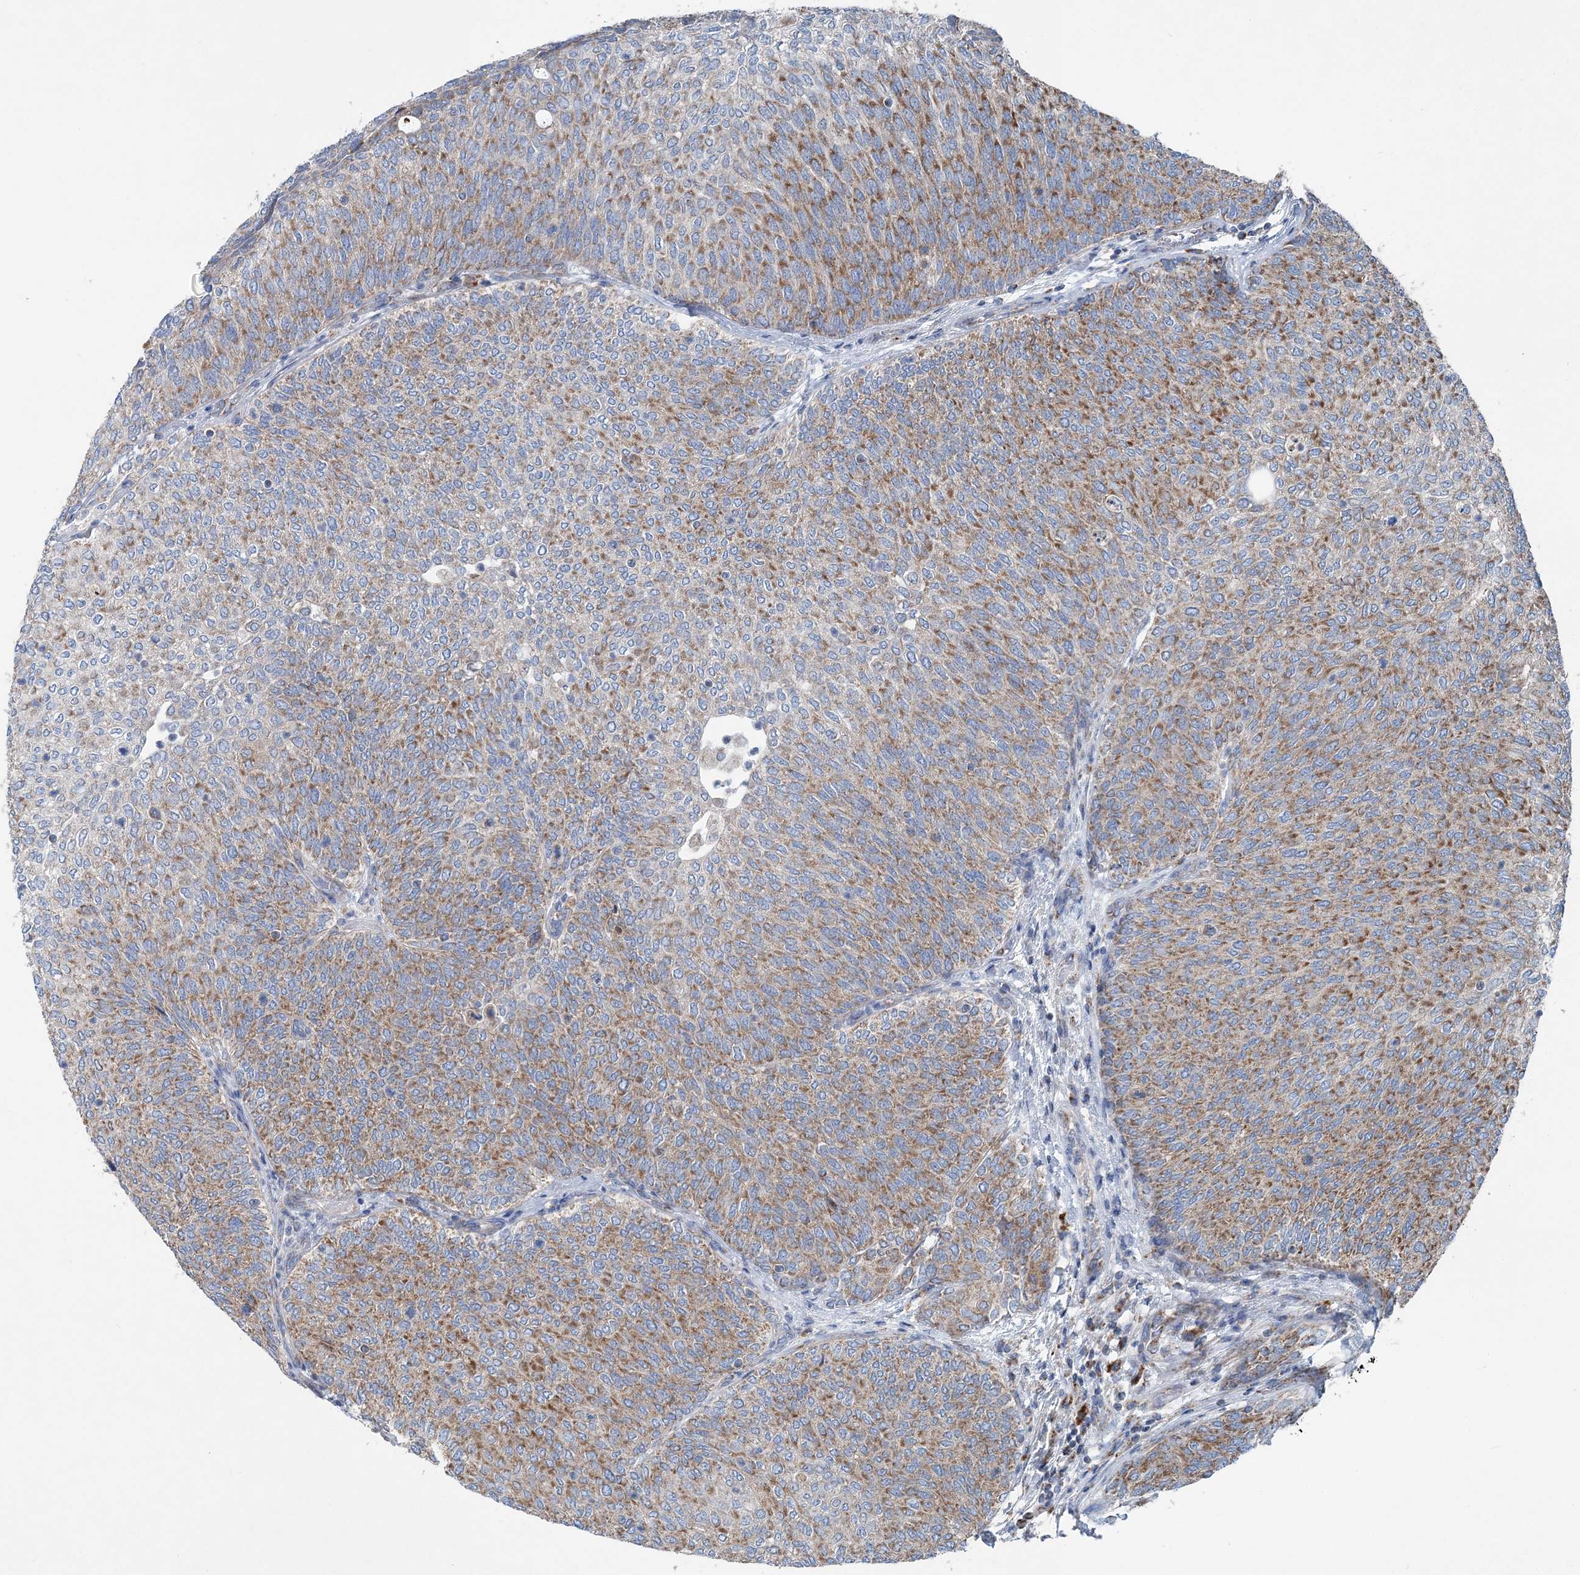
{"staining": {"intensity": "moderate", "quantity": ">75%", "location": "cytoplasmic/membranous"}, "tissue": "urothelial cancer", "cell_type": "Tumor cells", "image_type": "cancer", "snomed": [{"axis": "morphology", "description": "Urothelial carcinoma, Low grade"}, {"axis": "topography", "description": "Urinary bladder"}], "caption": "IHC image of low-grade urothelial carcinoma stained for a protein (brown), which displays medium levels of moderate cytoplasmic/membranous positivity in approximately >75% of tumor cells.", "gene": "SPAG16", "patient": {"sex": "female", "age": 79}}